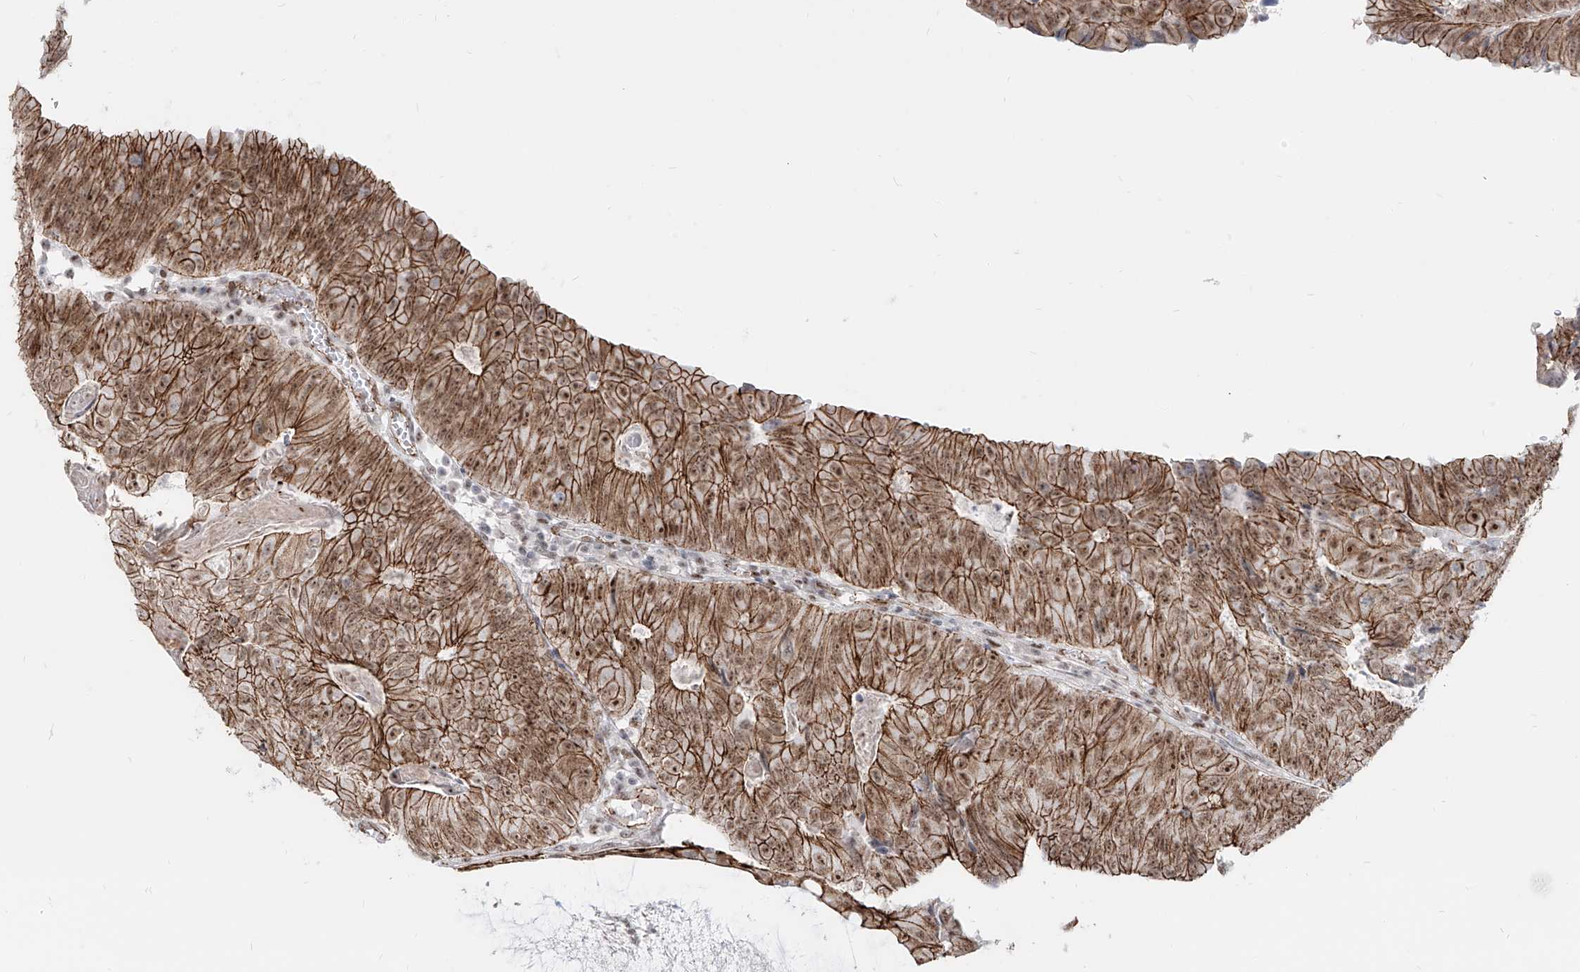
{"staining": {"intensity": "strong", "quantity": ">75%", "location": "cytoplasmic/membranous,nuclear"}, "tissue": "colorectal cancer", "cell_type": "Tumor cells", "image_type": "cancer", "snomed": [{"axis": "morphology", "description": "Adenocarcinoma, NOS"}, {"axis": "topography", "description": "Colon"}], "caption": "Colorectal cancer (adenocarcinoma) was stained to show a protein in brown. There is high levels of strong cytoplasmic/membranous and nuclear staining in approximately >75% of tumor cells. Using DAB (3,3'-diaminobenzidine) (brown) and hematoxylin (blue) stains, captured at high magnification using brightfield microscopy.", "gene": "ZNF710", "patient": {"sex": "female", "age": 67}}